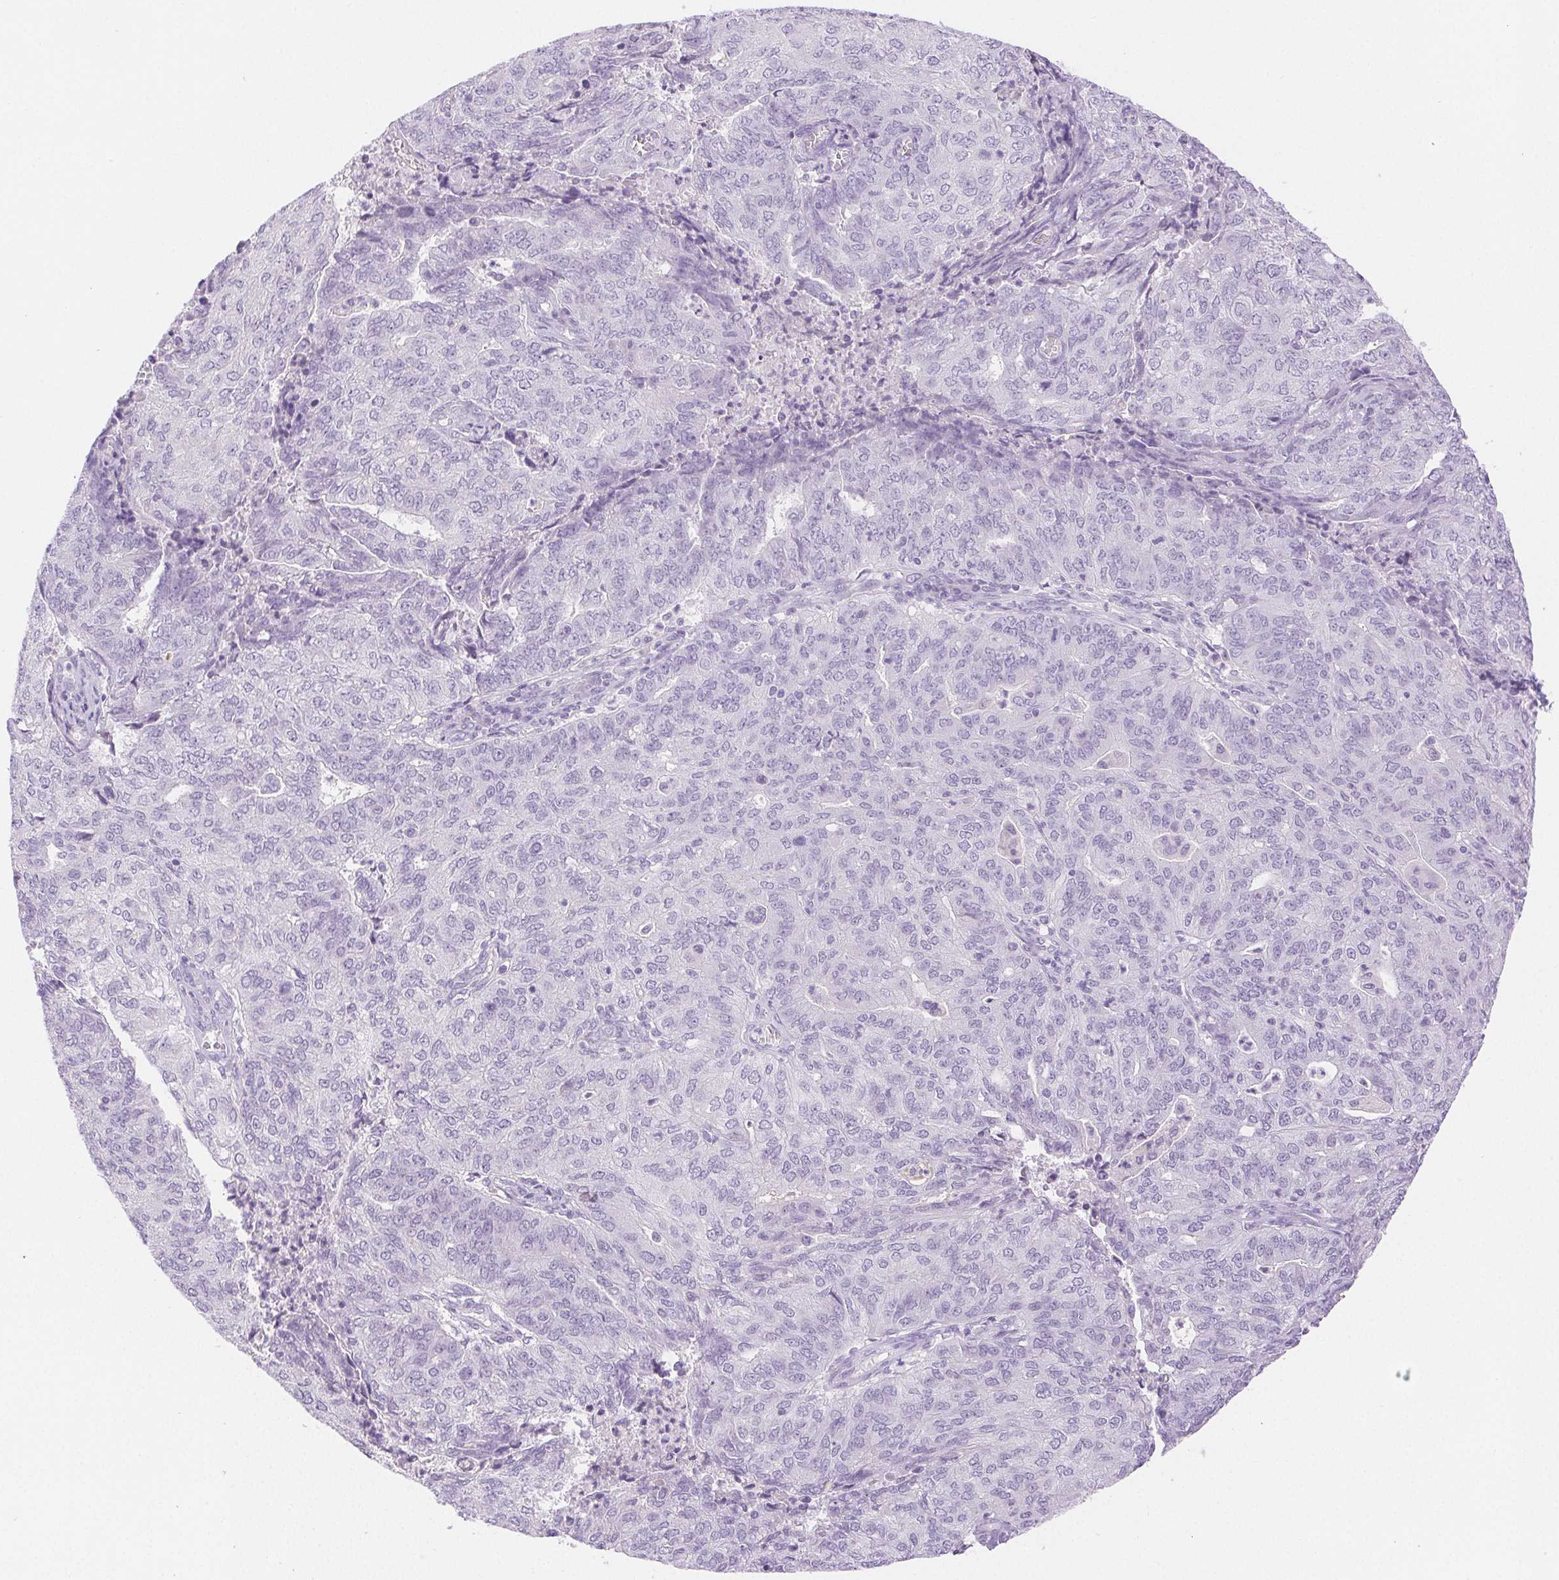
{"staining": {"intensity": "negative", "quantity": "none", "location": "none"}, "tissue": "endometrial cancer", "cell_type": "Tumor cells", "image_type": "cancer", "snomed": [{"axis": "morphology", "description": "Adenocarcinoma, NOS"}, {"axis": "topography", "description": "Endometrium"}], "caption": "This micrograph is of adenocarcinoma (endometrial) stained with immunohistochemistry (IHC) to label a protein in brown with the nuclei are counter-stained blue. There is no staining in tumor cells. (IHC, brightfield microscopy, high magnification).", "gene": "SPACA4", "patient": {"sex": "female", "age": 82}}